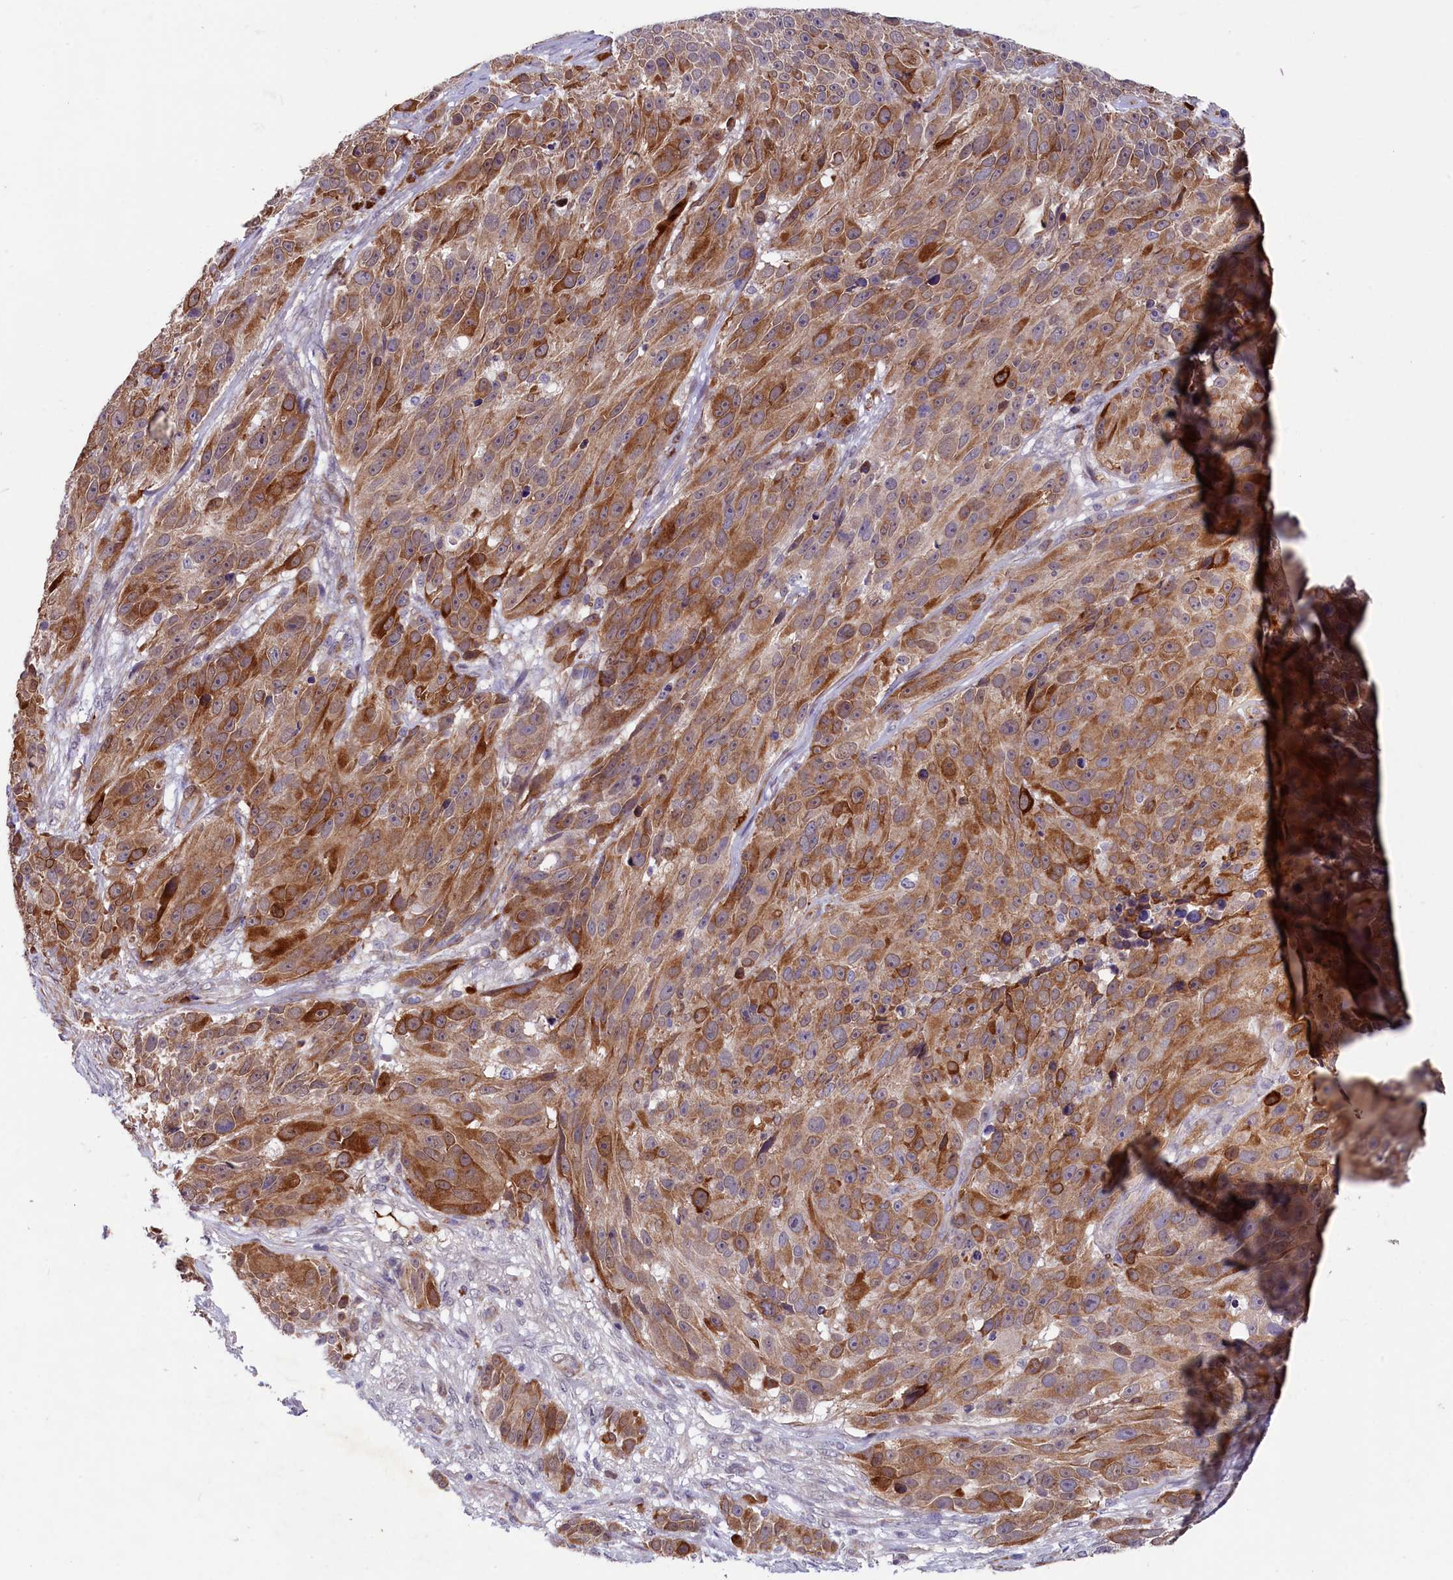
{"staining": {"intensity": "moderate", "quantity": ">75%", "location": "cytoplasmic/membranous"}, "tissue": "melanoma", "cell_type": "Tumor cells", "image_type": "cancer", "snomed": [{"axis": "morphology", "description": "Malignant melanoma, NOS"}, {"axis": "topography", "description": "Skin"}], "caption": "Tumor cells show medium levels of moderate cytoplasmic/membranous staining in about >75% of cells in melanoma.", "gene": "SLC39A6", "patient": {"sex": "male", "age": 84}}